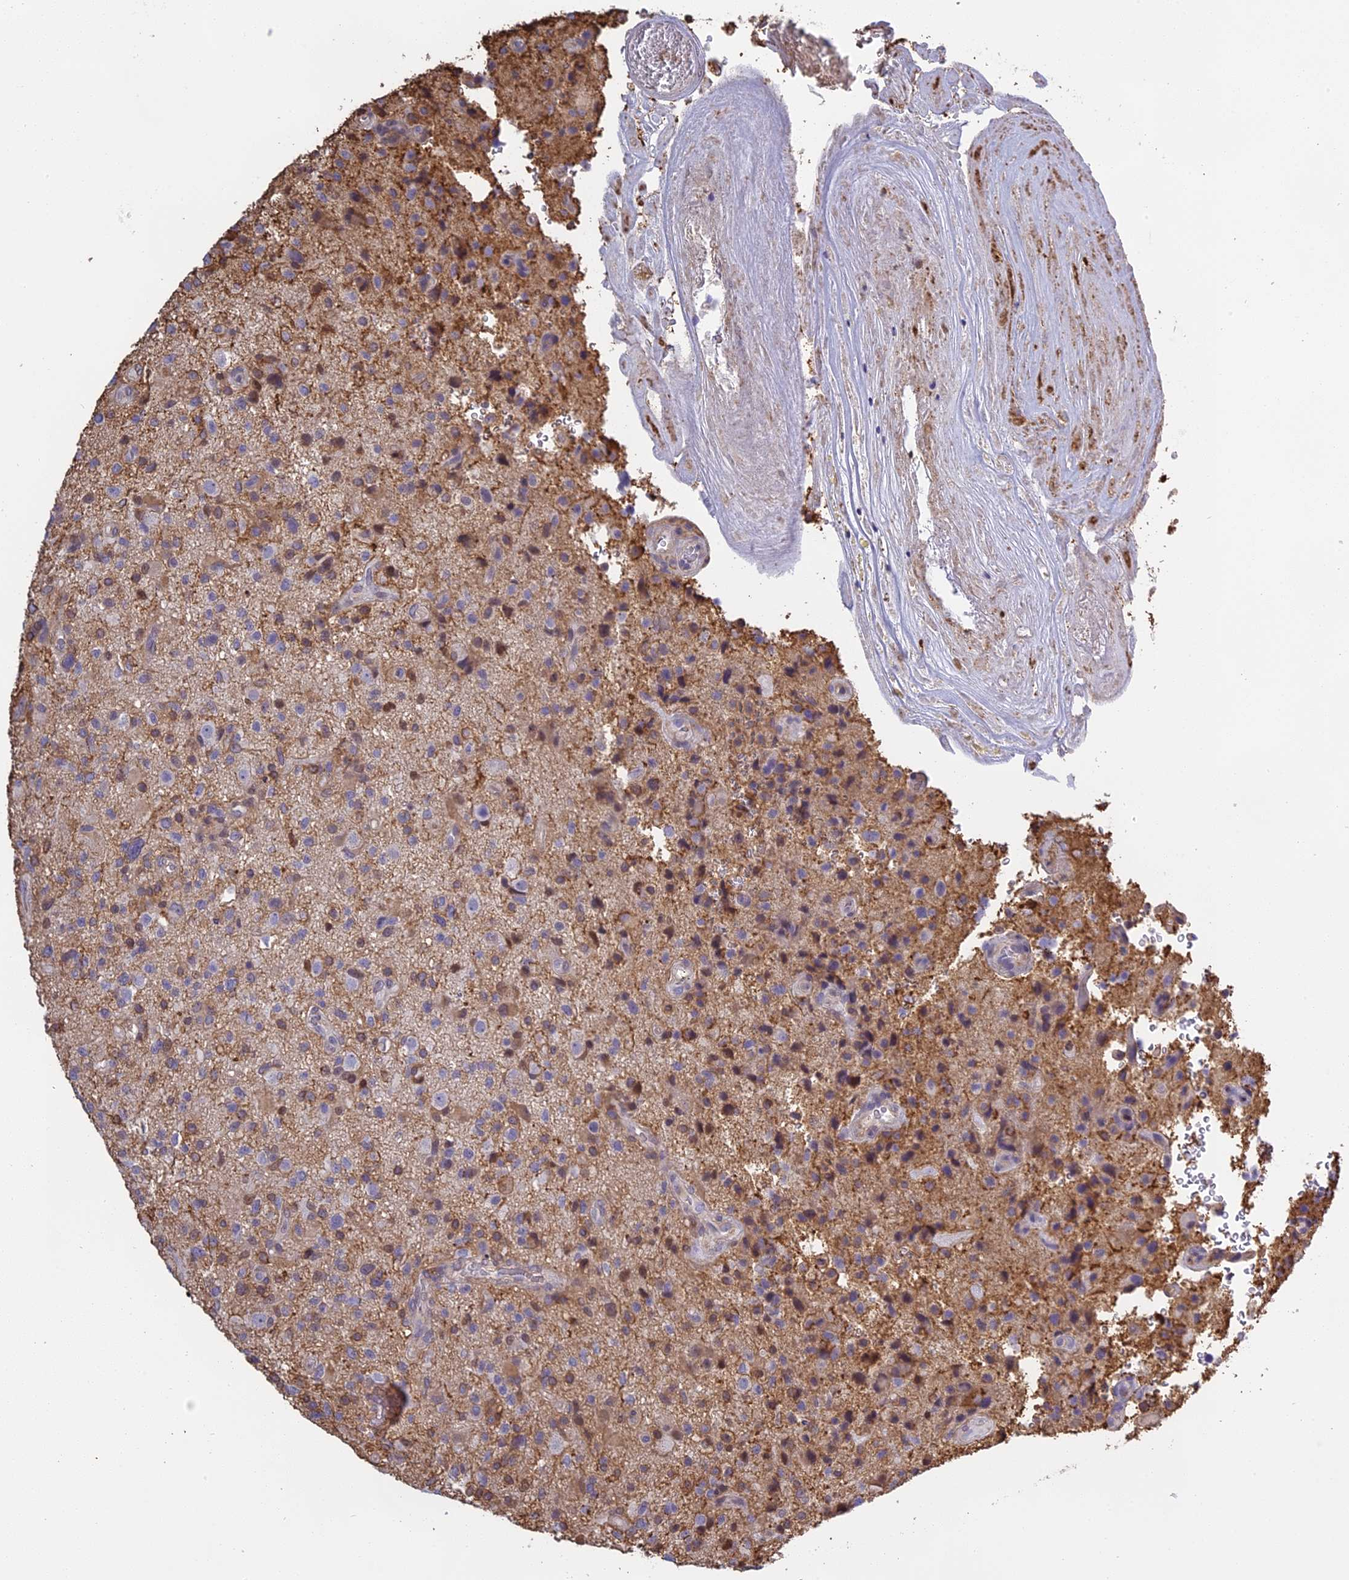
{"staining": {"intensity": "weak", "quantity": "25%-75%", "location": "cytoplasmic/membranous"}, "tissue": "glioma", "cell_type": "Tumor cells", "image_type": "cancer", "snomed": [{"axis": "morphology", "description": "Glioma, malignant, High grade"}, {"axis": "topography", "description": "Brain"}], "caption": "The image displays staining of malignant glioma (high-grade), revealing weak cytoplasmic/membranous protein staining (brown color) within tumor cells.", "gene": "TMEM255B", "patient": {"sex": "male", "age": 47}}